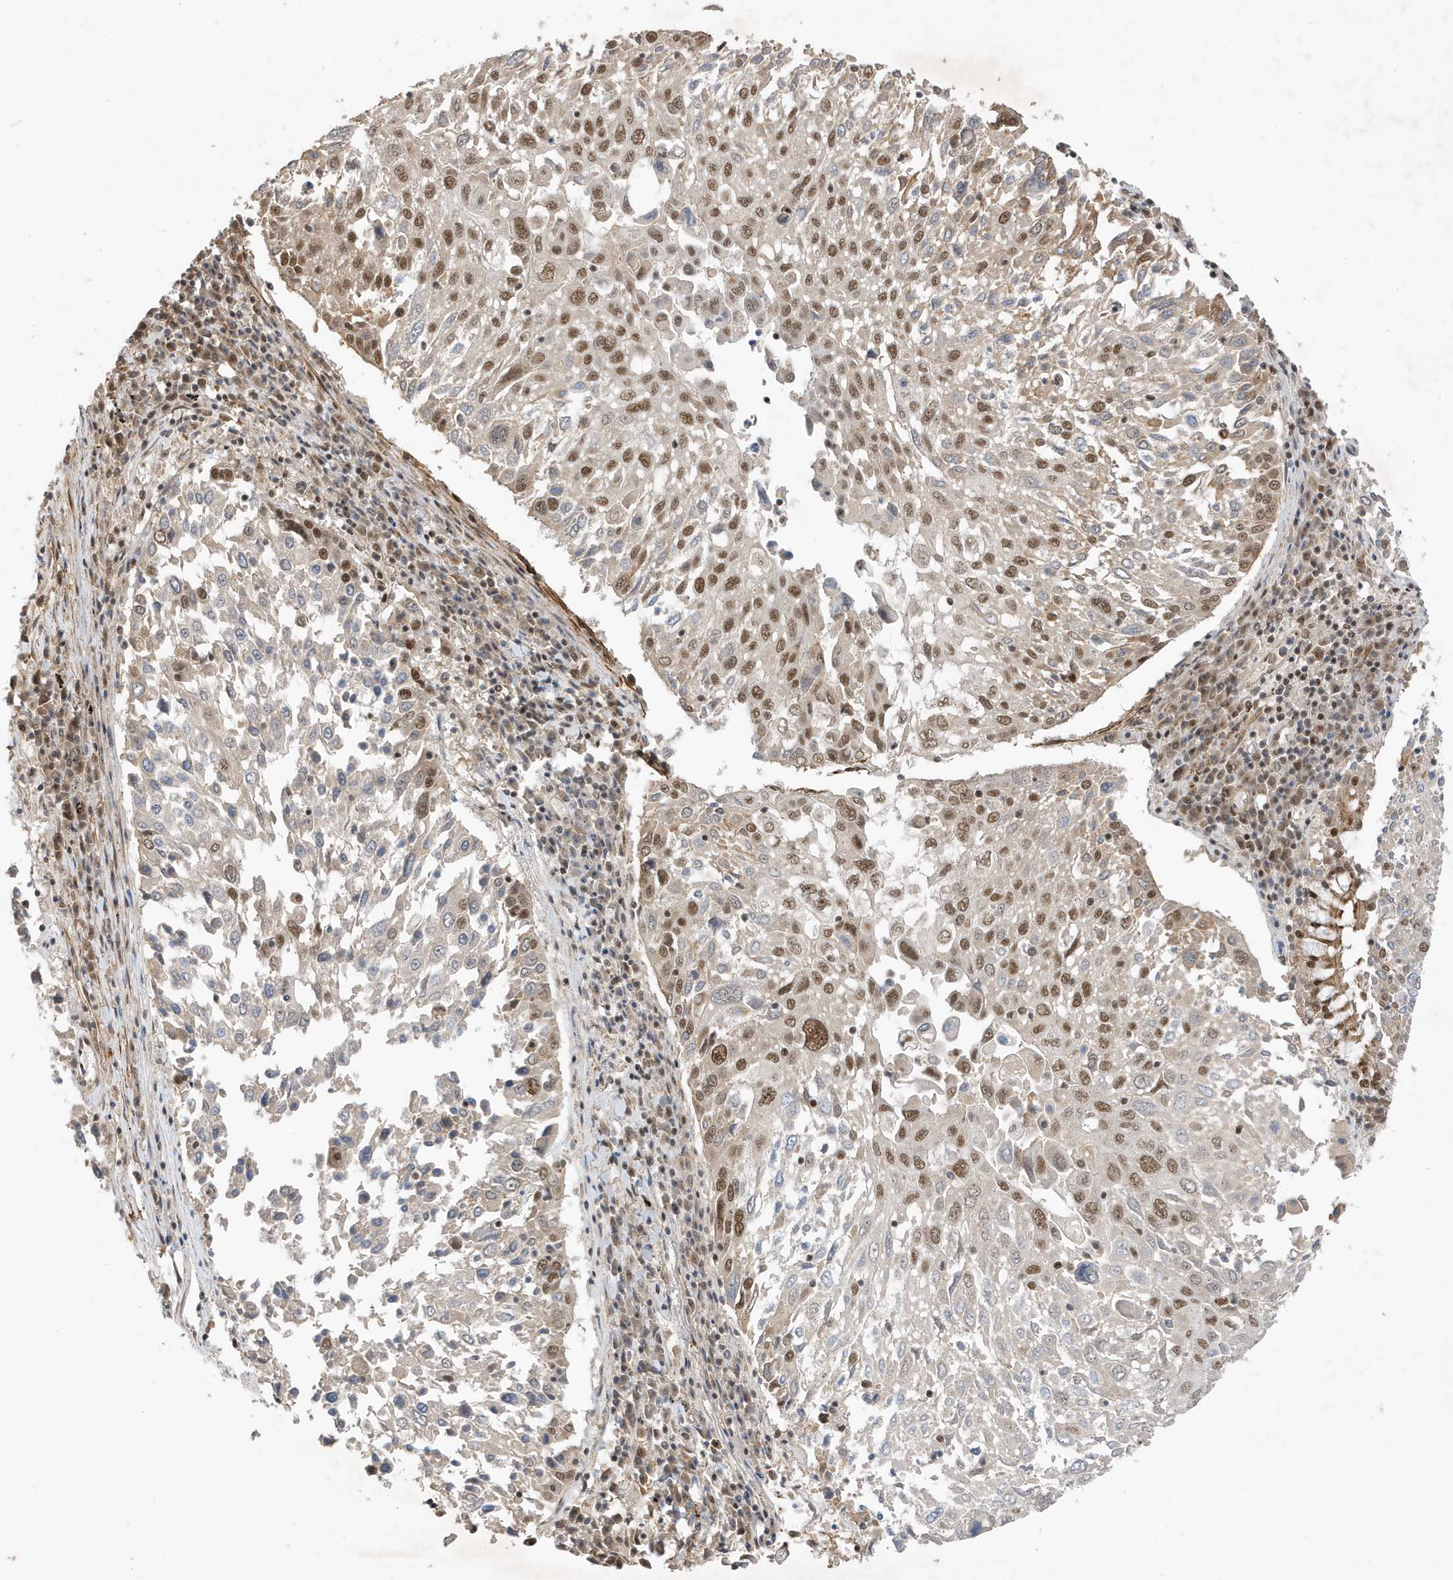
{"staining": {"intensity": "moderate", "quantity": "25%-75%", "location": "nuclear"}, "tissue": "lung cancer", "cell_type": "Tumor cells", "image_type": "cancer", "snomed": [{"axis": "morphology", "description": "Squamous cell carcinoma, NOS"}, {"axis": "topography", "description": "Lung"}], "caption": "The micrograph shows a brown stain indicating the presence of a protein in the nuclear of tumor cells in squamous cell carcinoma (lung).", "gene": "MAST3", "patient": {"sex": "male", "age": 65}}